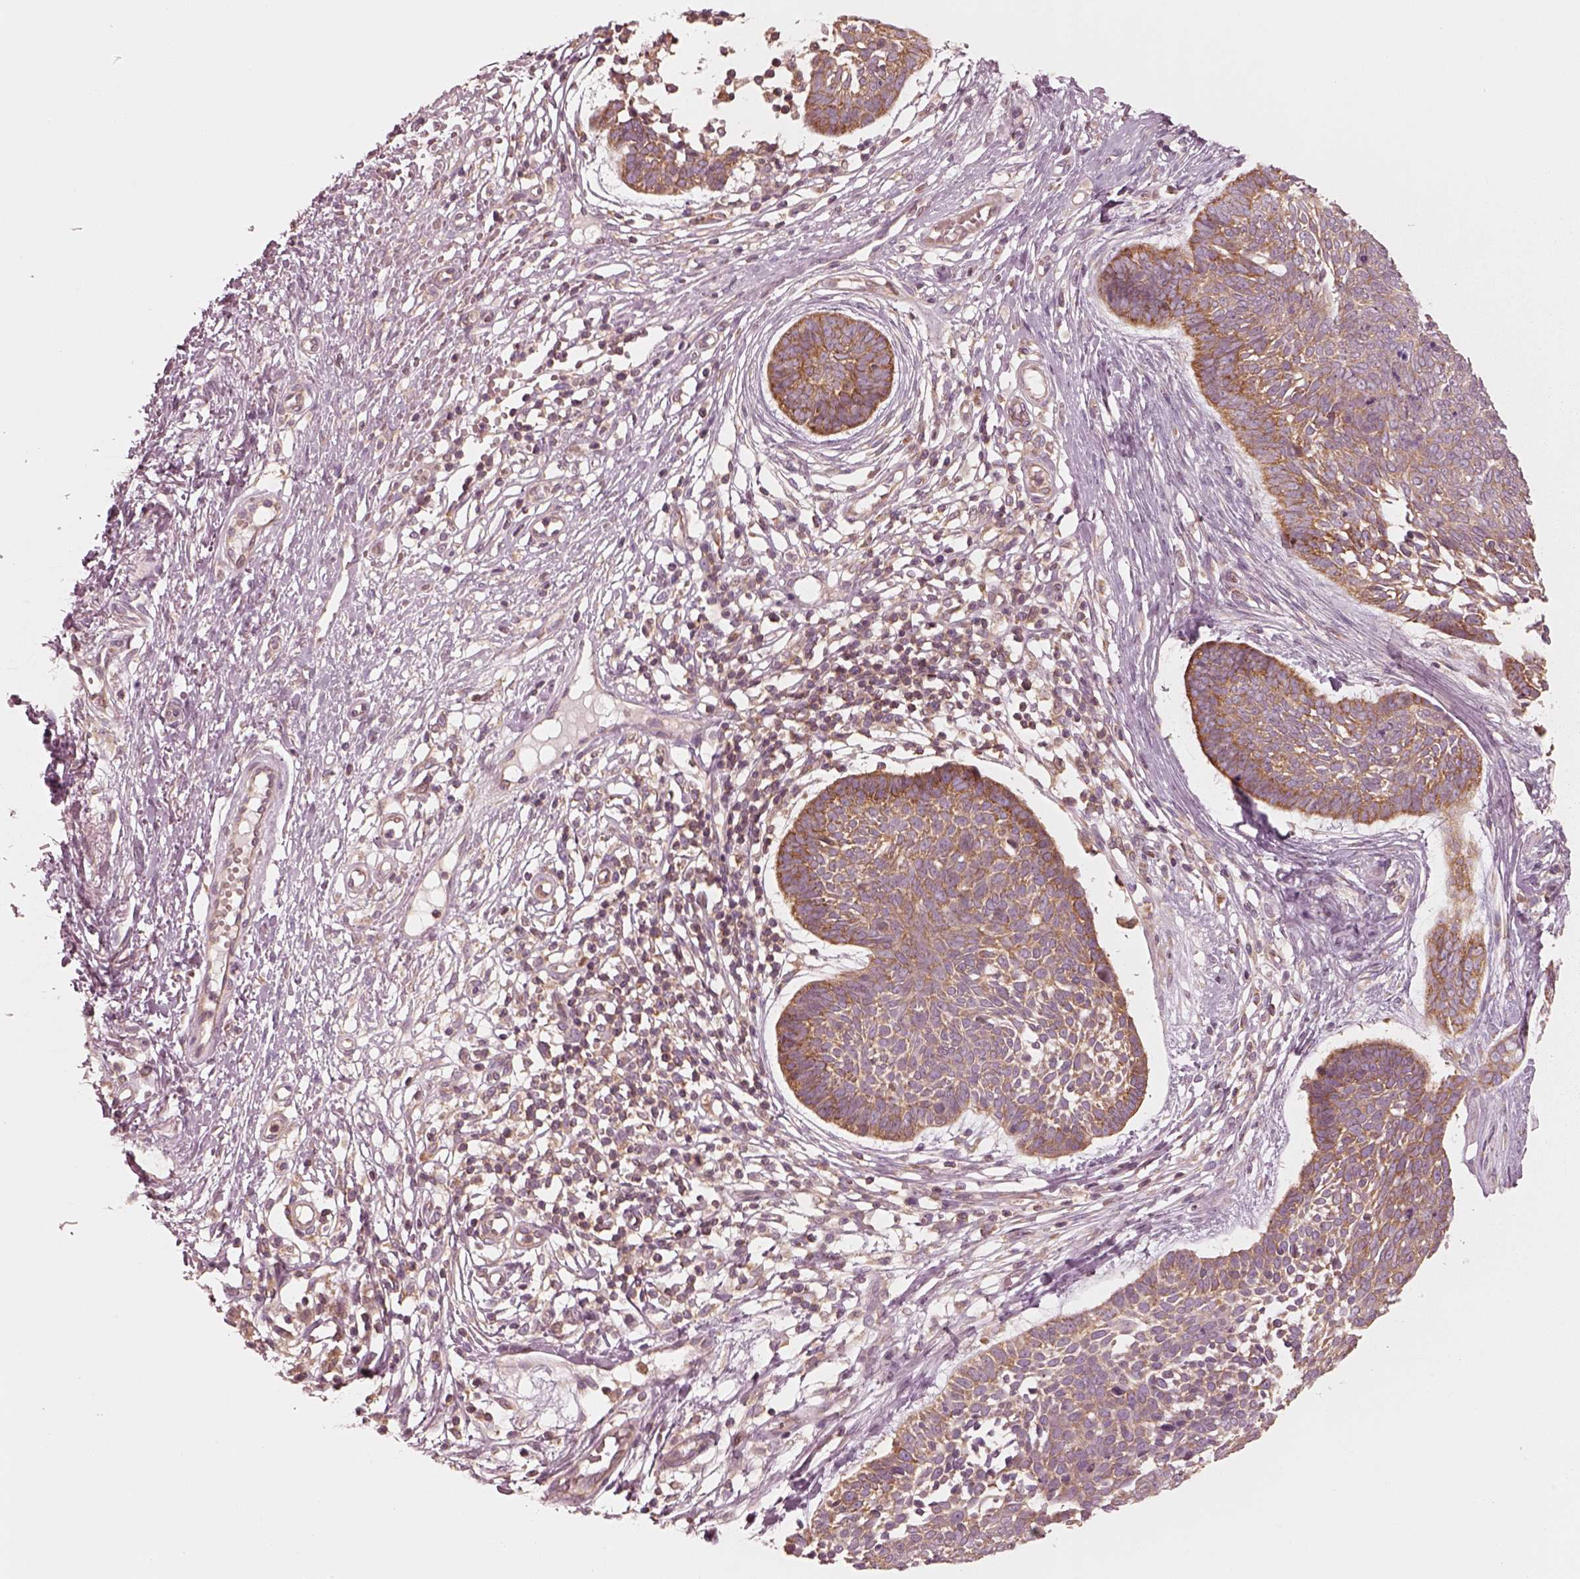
{"staining": {"intensity": "moderate", "quantity": ">75%", "location": "cytoplasmic/membranous"}, "tissue": "skin cancer", "cell_type": "Tumor cells", "image_type": "cancer", "snomed": [{"axis": "morphology", "description": "Basal cell carcinoma"}, {"axis": "topography", "description": "Skin"}], "caption": "The micrograph reveals staining of skin basal cell carcinoma, revealing moderate cytoplasmic/membranous protein staining (brown color) within tumor cells.", "gene": "CNOT2", "patient": {"sex": "male", "age": 85}}